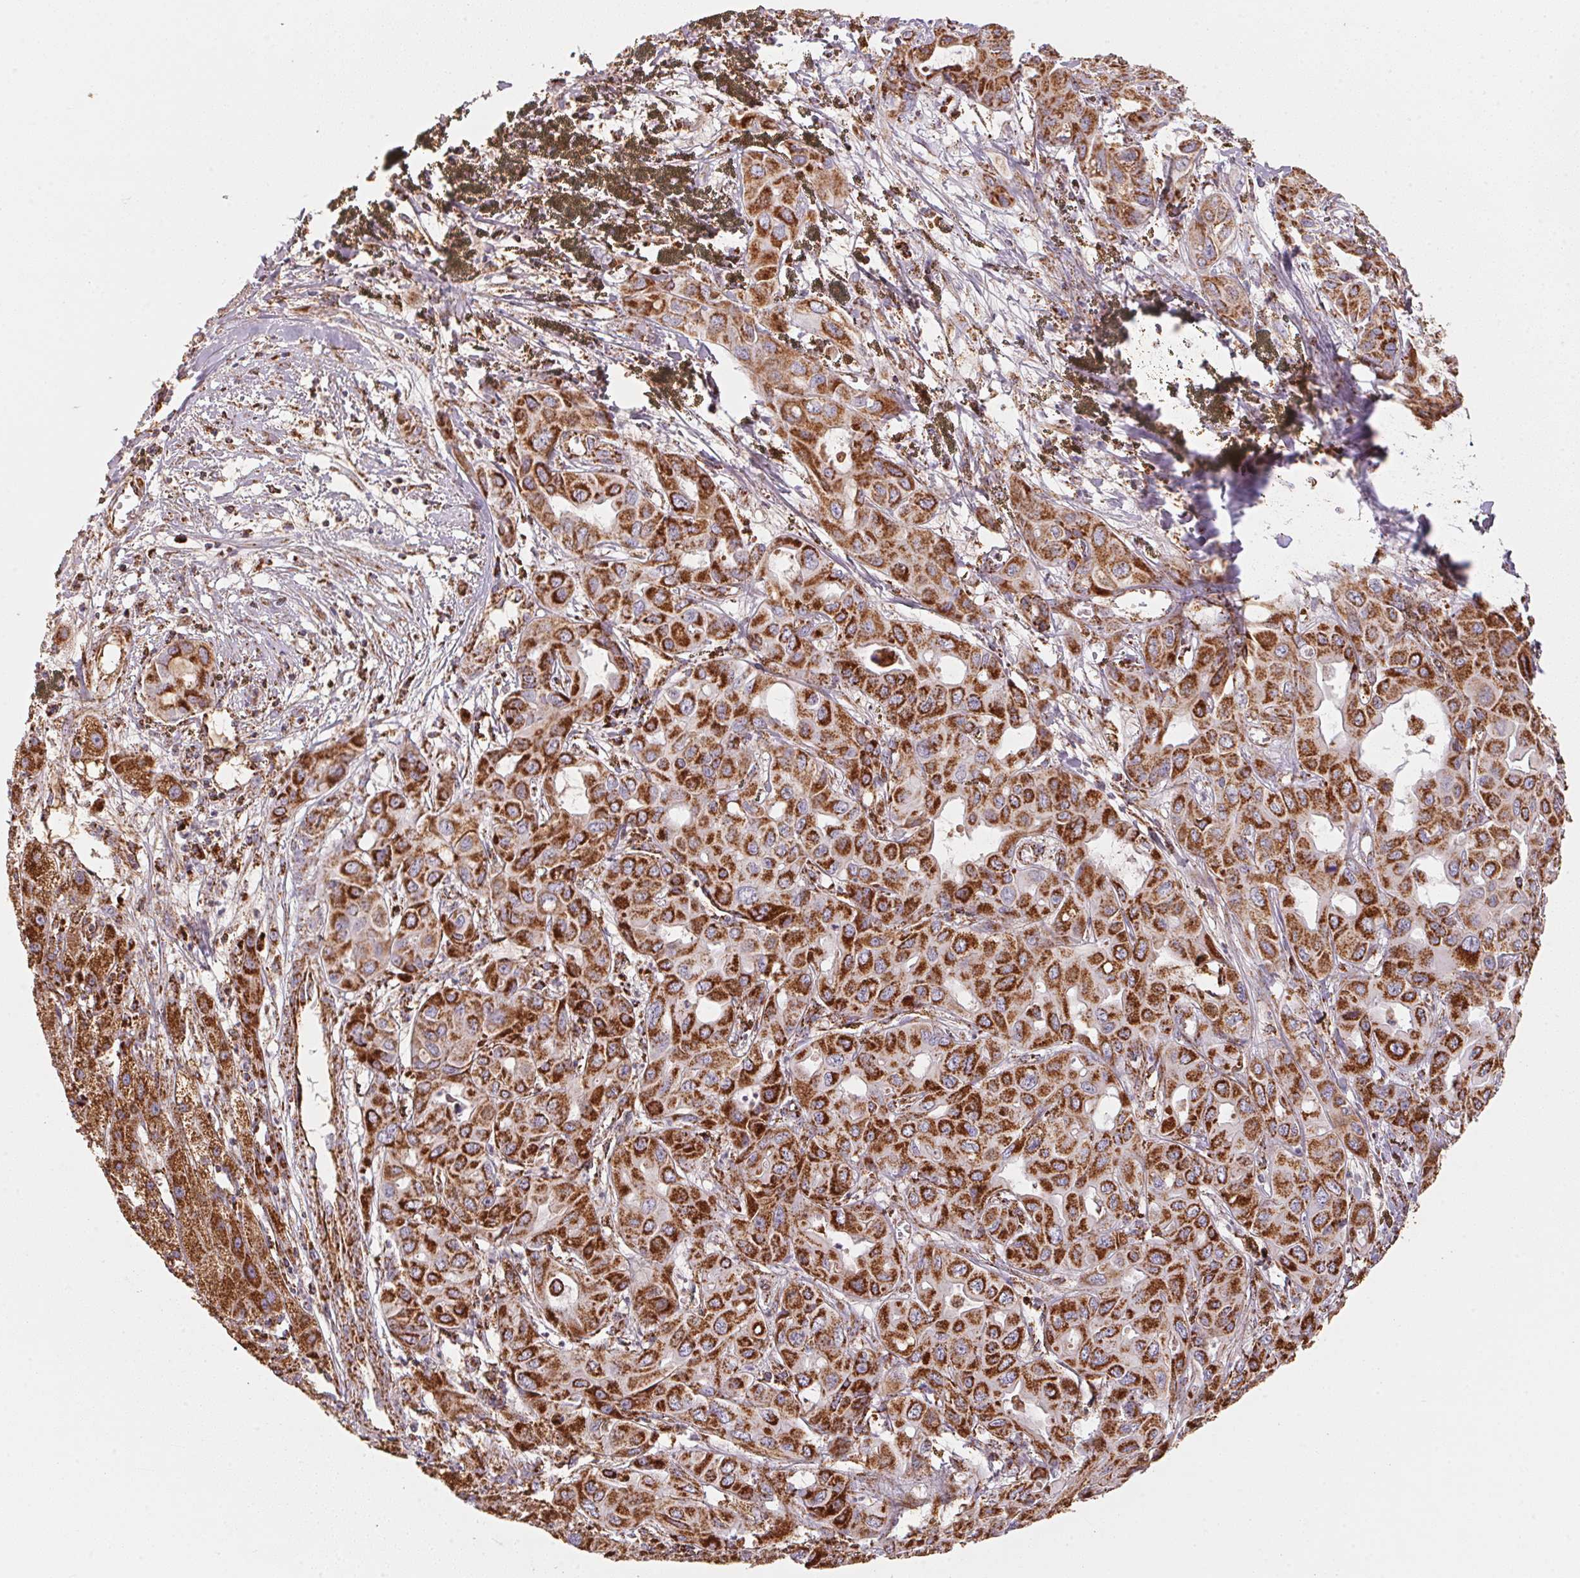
{"staining": {"intensity": "strong", "quantity": ">75%", "location": "cytoplasmic/membranous"}, "tissue": "liver cancer", "cell_type": "Tumor cells", "image_type": "cancer", "snomed": [{"axis": "morphology", "description": "Cholangiocarcinoma"}, {"axis": "topography", "description": "Liver"}], "caption": "The immunohistochemical stain labels strong cytoplasmic/membranous positivity in tumor cells of liver cancer tissue.", "gene": "NDUFS2", "patient": {"sex": "female", "age": 60}}